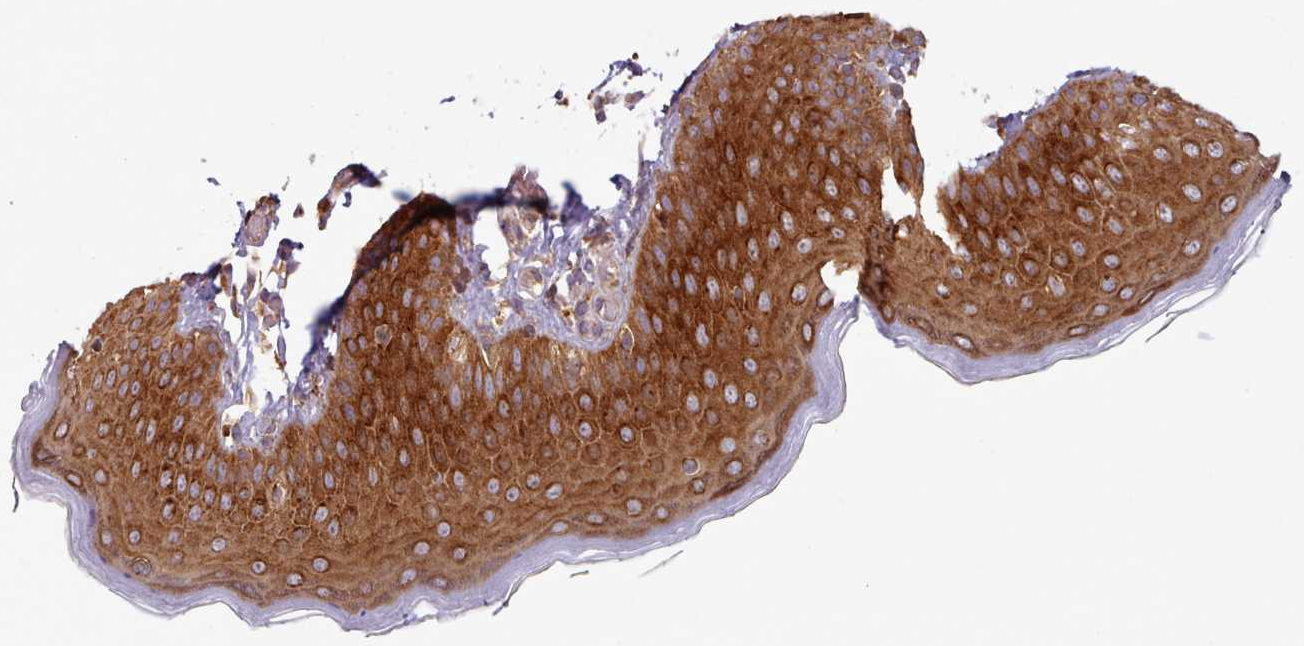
{"staining": {"intensity": "strong", "quantity": ">75%", "location": "cytoplasmic/membranous"}, "tissue": "skin", "cell_type": "Epidermal cells", "image_type": "normal", "snomed": [{"axis": "morphology", "description": "Normal tissue, NOS"}, {"axis": "topography", "description": "Anal"}], "caption": "Immunohistochemistry (IHC) staining of normal skin, which displays high levels of strong cytoplasmic/membranous positivity in approximately >75% of epidermal cells indicating strong cytoplasmic/membranous protein staining. The staining was performed using DAB (brown) for protein detection and nuclei were counterstained in hematoxylin (blue).", "gene": "CRYBG1", "patient": {"sex": "female", "age": 40}}